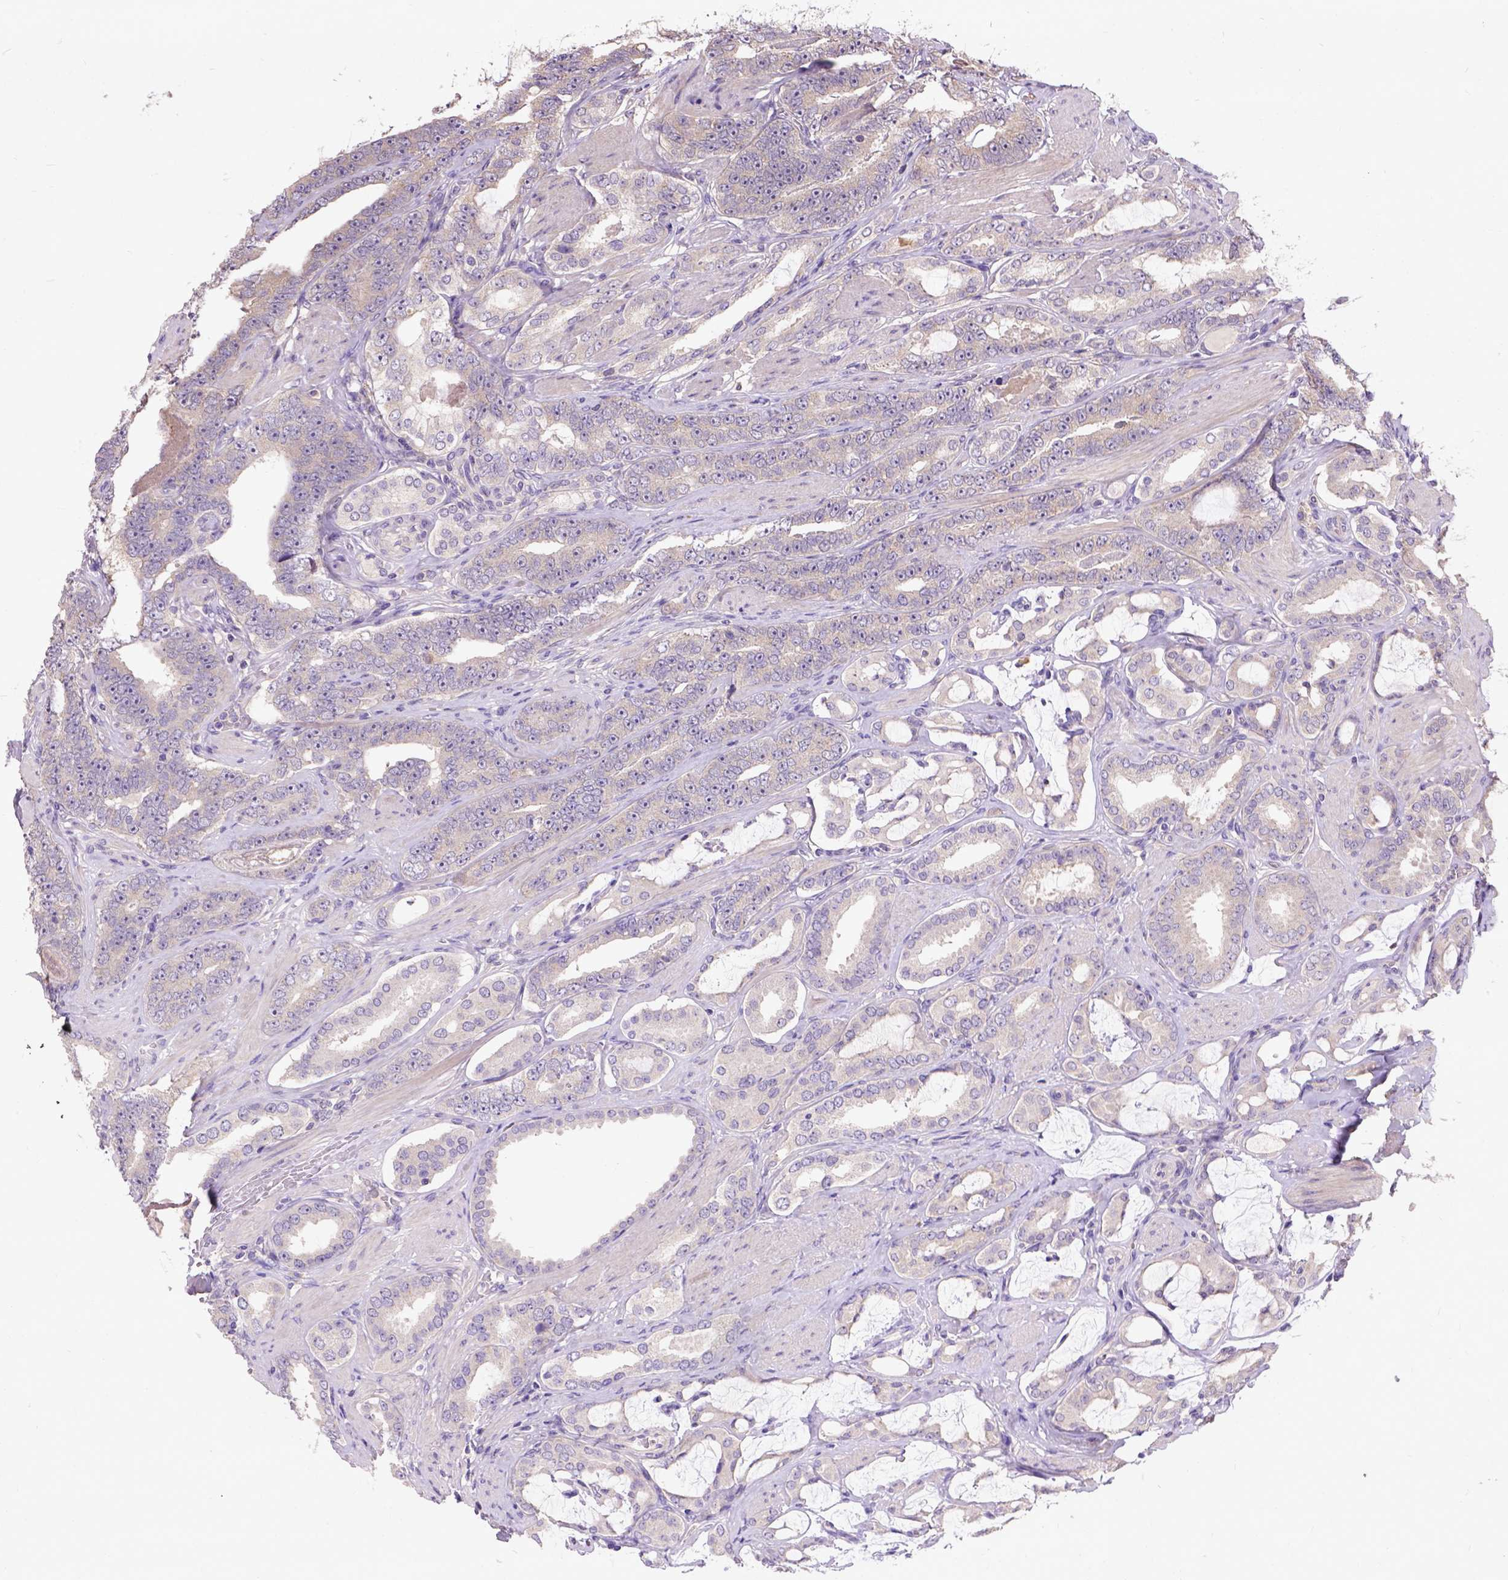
{"staining": {"intensity": "weak", "quantity": "25%-75%", "location": "cytoplasmic/membranous"}, "tissue": "prostate cancer", "cell_type": "Tumor cells", "image_type": "cancer", "snomed": [{"axis": "morphology", "description": "Adenocarcinoma, High grade"}, {"axis": "topography", "description": "Prostate"}], "caption": "Prostate cancer was stained to show a protein in brown. There is low levels of weak cytoplasmic/membranous positivity in about 25%-75% of tumor cells.", "gene": "KBTBD8", "patient": {"sex": "male", "age": 63}}